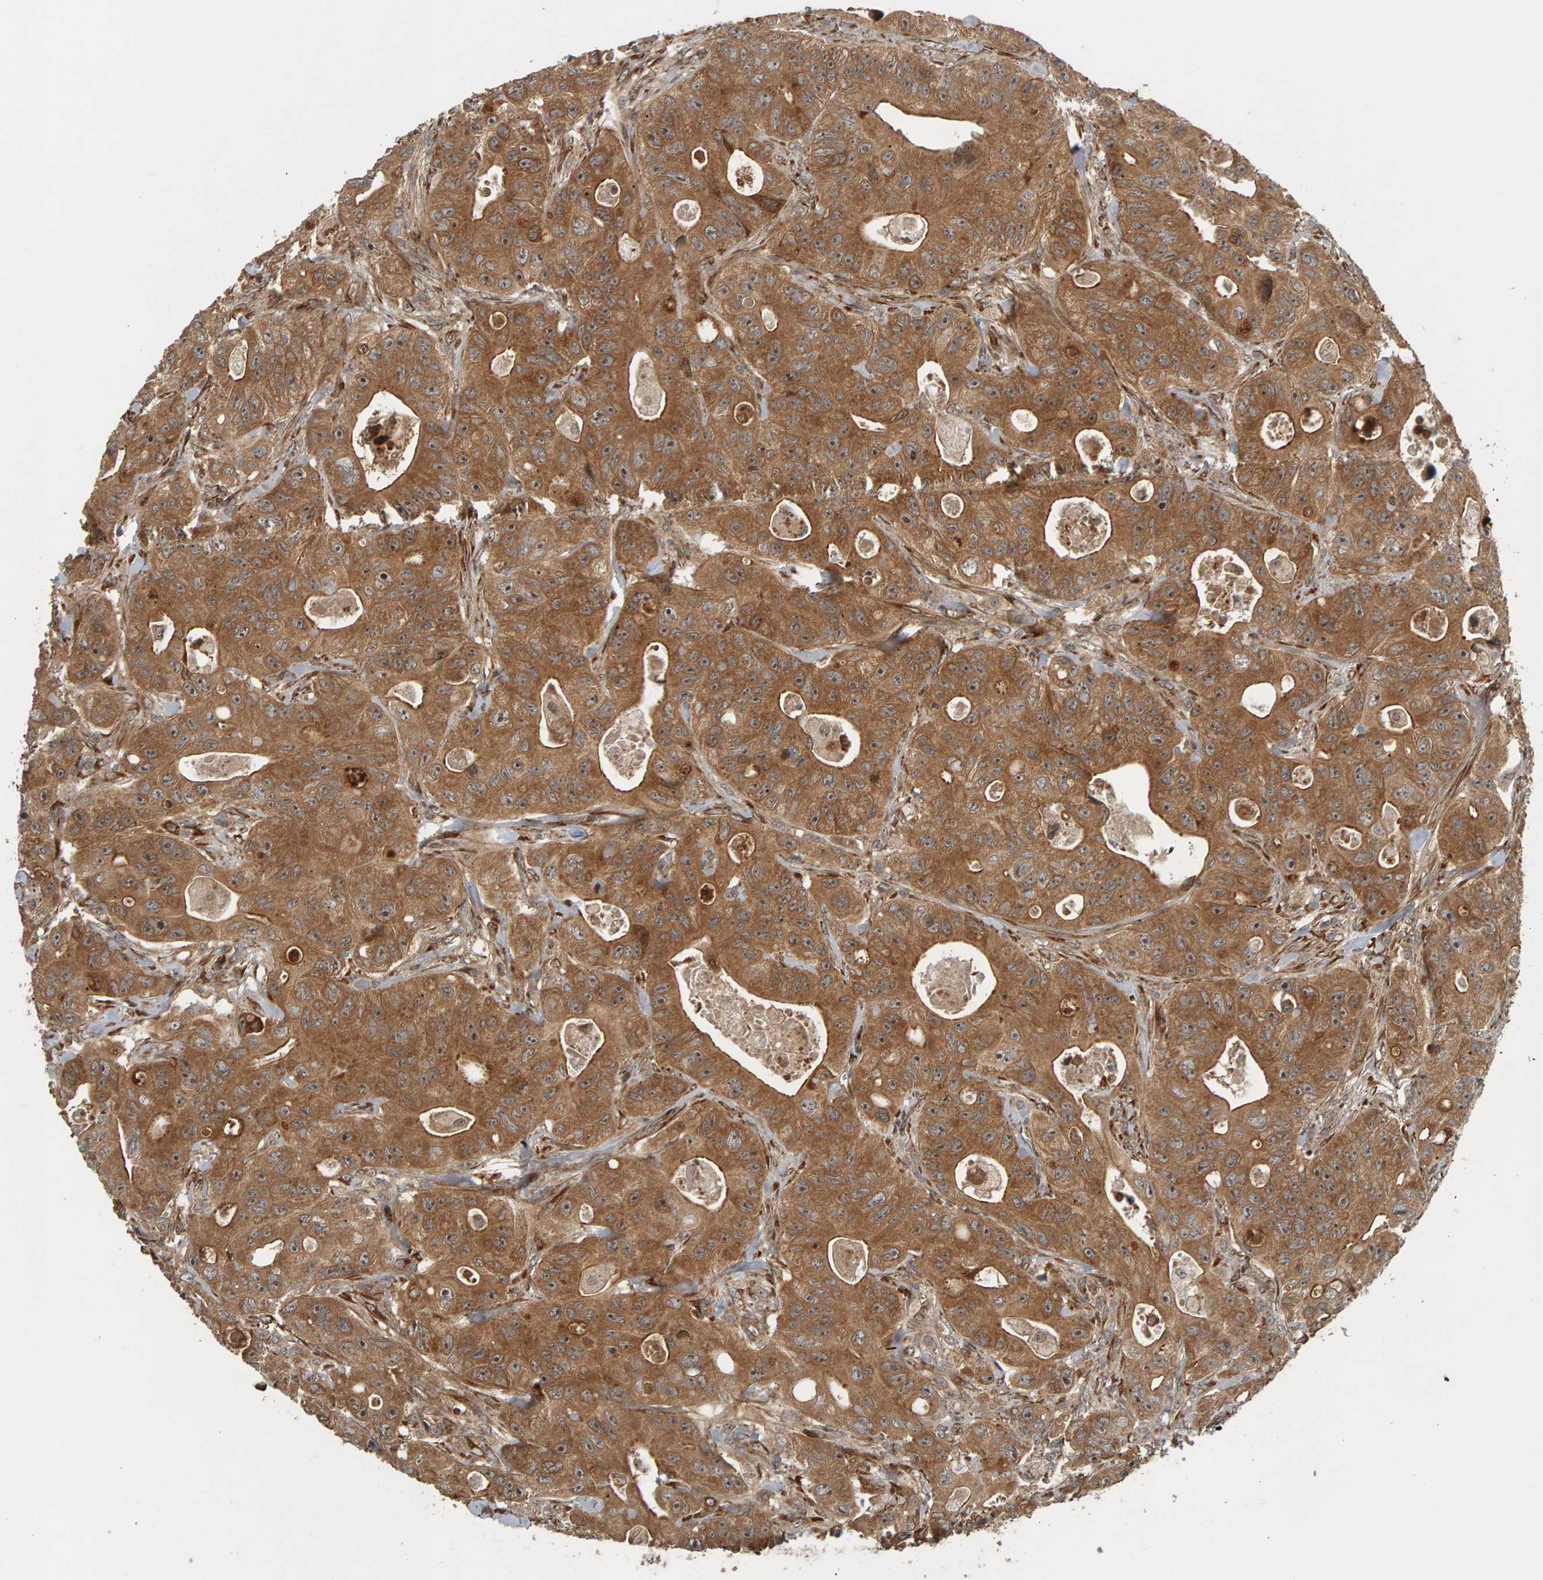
{"staining": {"intensity": "moderate", "quantity": ">75%", "location": "cytoplasmic/membranous"}, "tissue": "colorectal cancer", "cell_type": "Tumor cells", "image_type": "cancer", "snomed": [{"axis": "morphology", "description": "Adenocarcinoma, NOS"}, {"axis": "topography", "description": "Colon"}], "caption": "Approximately >75% of tumor cells in human colorectal cancer display moderate cytoplasmic/membranous protein expression as visualized by brown immunohistochemical staining.", "gene": "ZFAND1", "patient": {"sex": "female", "age": 46}}